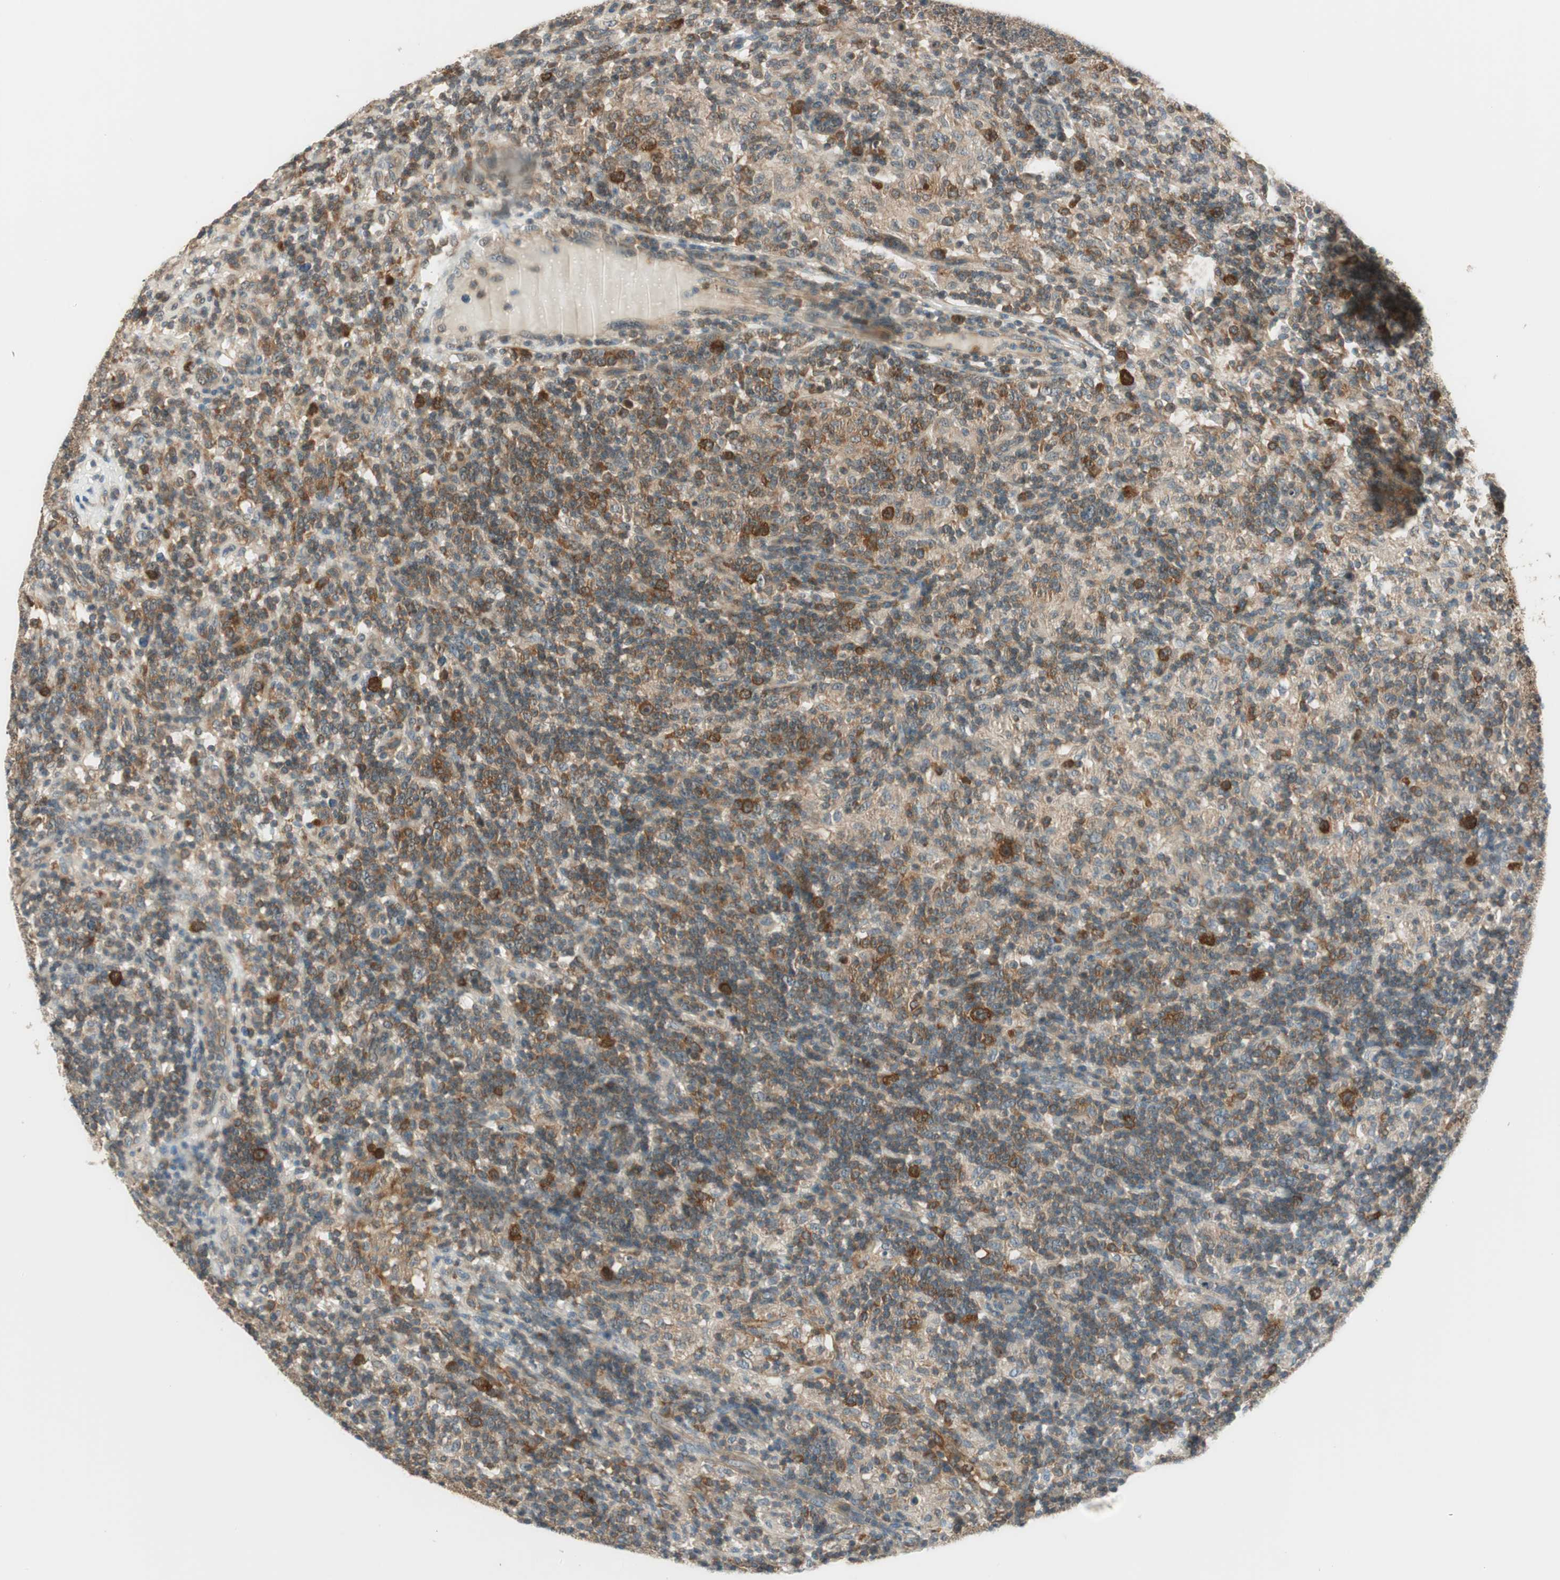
{"staining": {"intensity": "strong", "quantity": ">75%", "location": "cytoplasmic/membranous"}, "tissue": "lymphoma", "cell_type": "Tumor cells", "image_type": "cancer", "snomed": [{"axis": "morphology", "description": "Hodgkin's disease, NOS"}, {"axis": "topography", "description": "Lymph node"}], "caption": "Lymphoma stained with a protein marker exhibits strong staining in tumor cells.", "gene": "IPO5", "patient": {"sex": "male", "age": 70}}